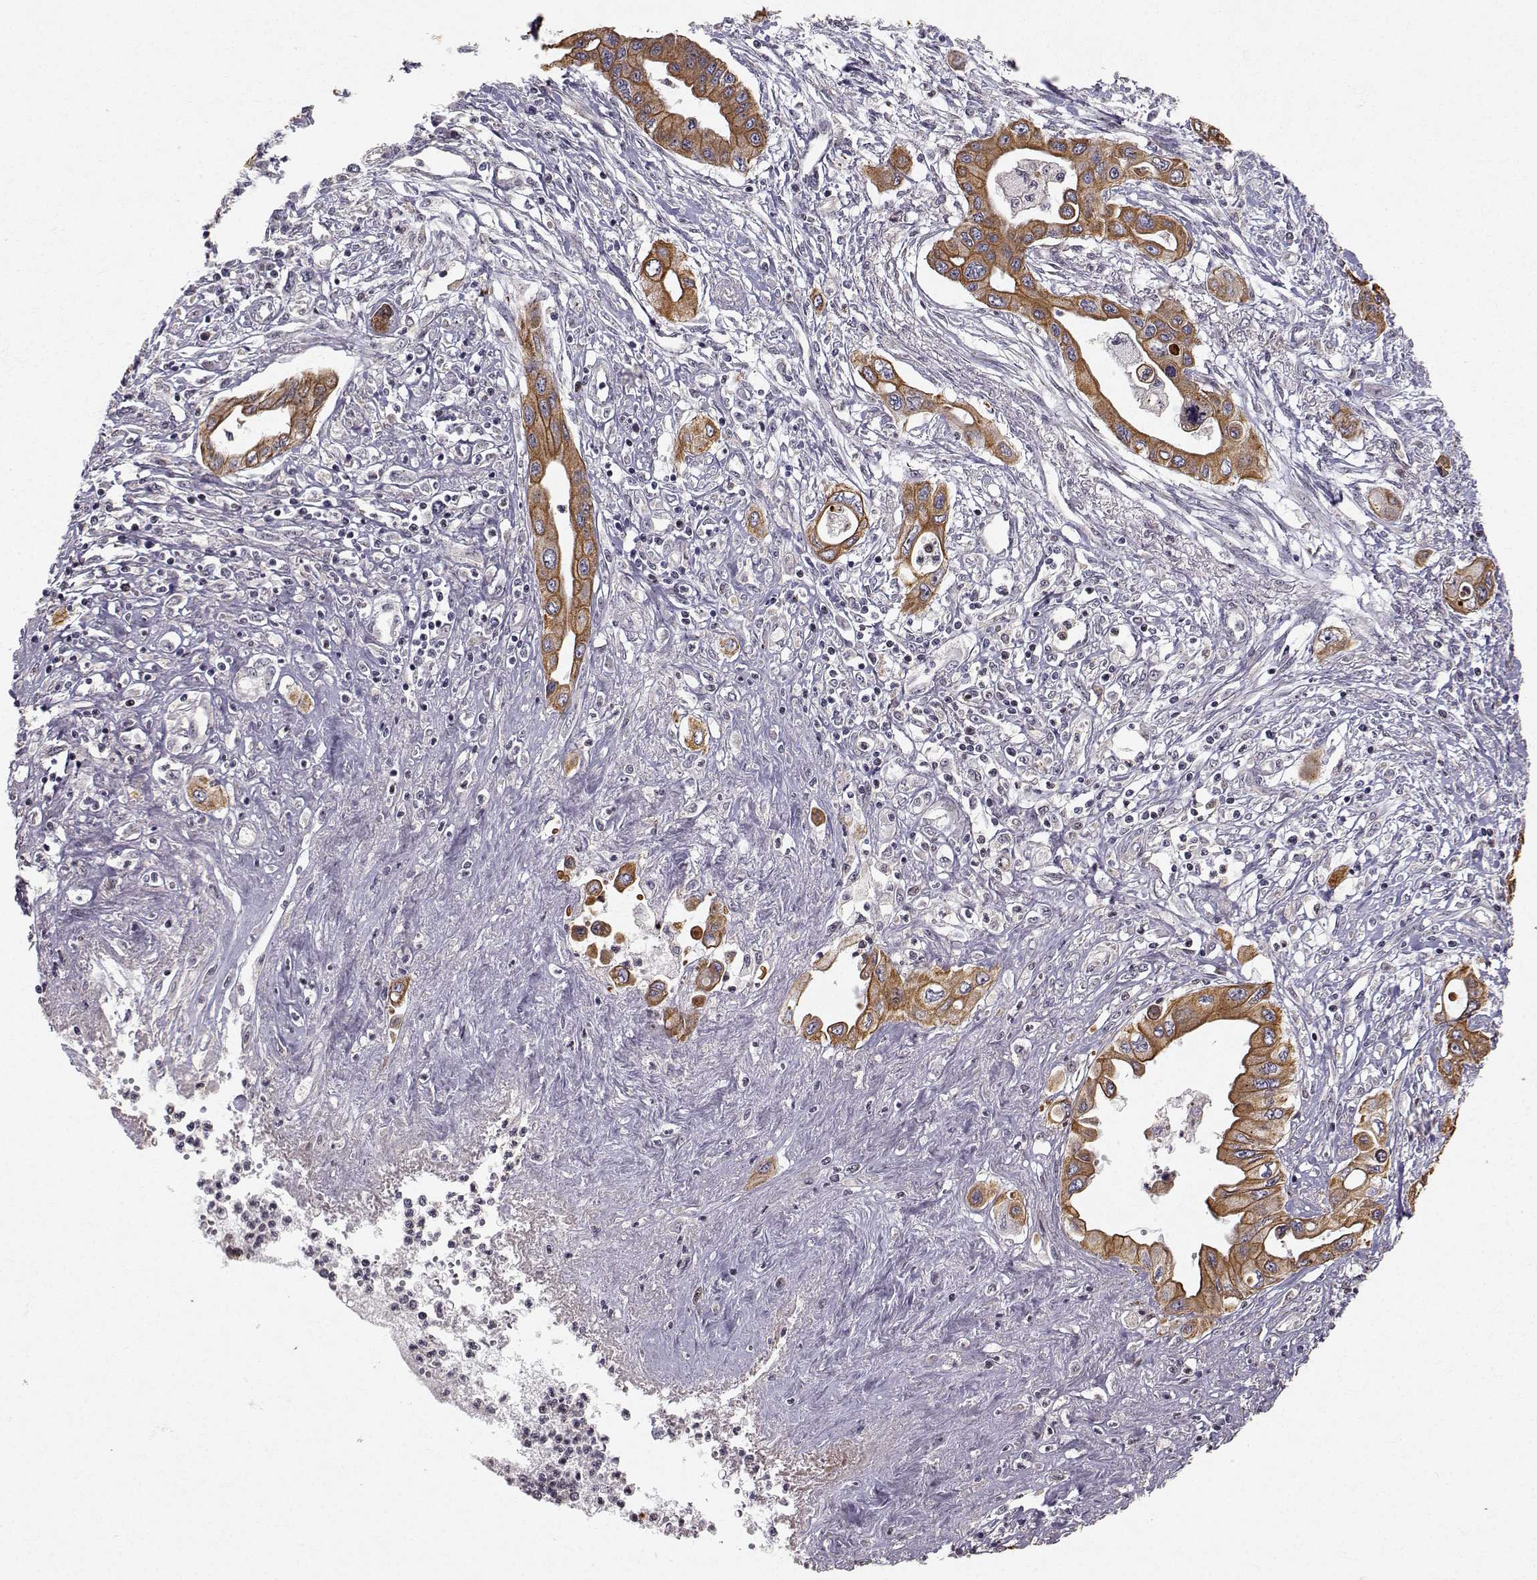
{"staining": {"intensity": "strong", "quantity": ">75%", "location": "cytoplasmic/membranous"}, "tissue": "pancreatic cancer", "cell_type": "Tumor cells", "image_type": "cancer", "snomed": [{"axis": "morphology", "description": "Adenocarcinoma, NOS"}, {"axis": "topography", "description": "Pancreas"}], "caption": "Tumor cells demonstrate high levels of strong cytoplasmic/membranous expression in approximately >75% of cells in human adenocarcinoma (pancreatic).", "gene": "APC", "patient": {"sex": "female", "age": 62}}